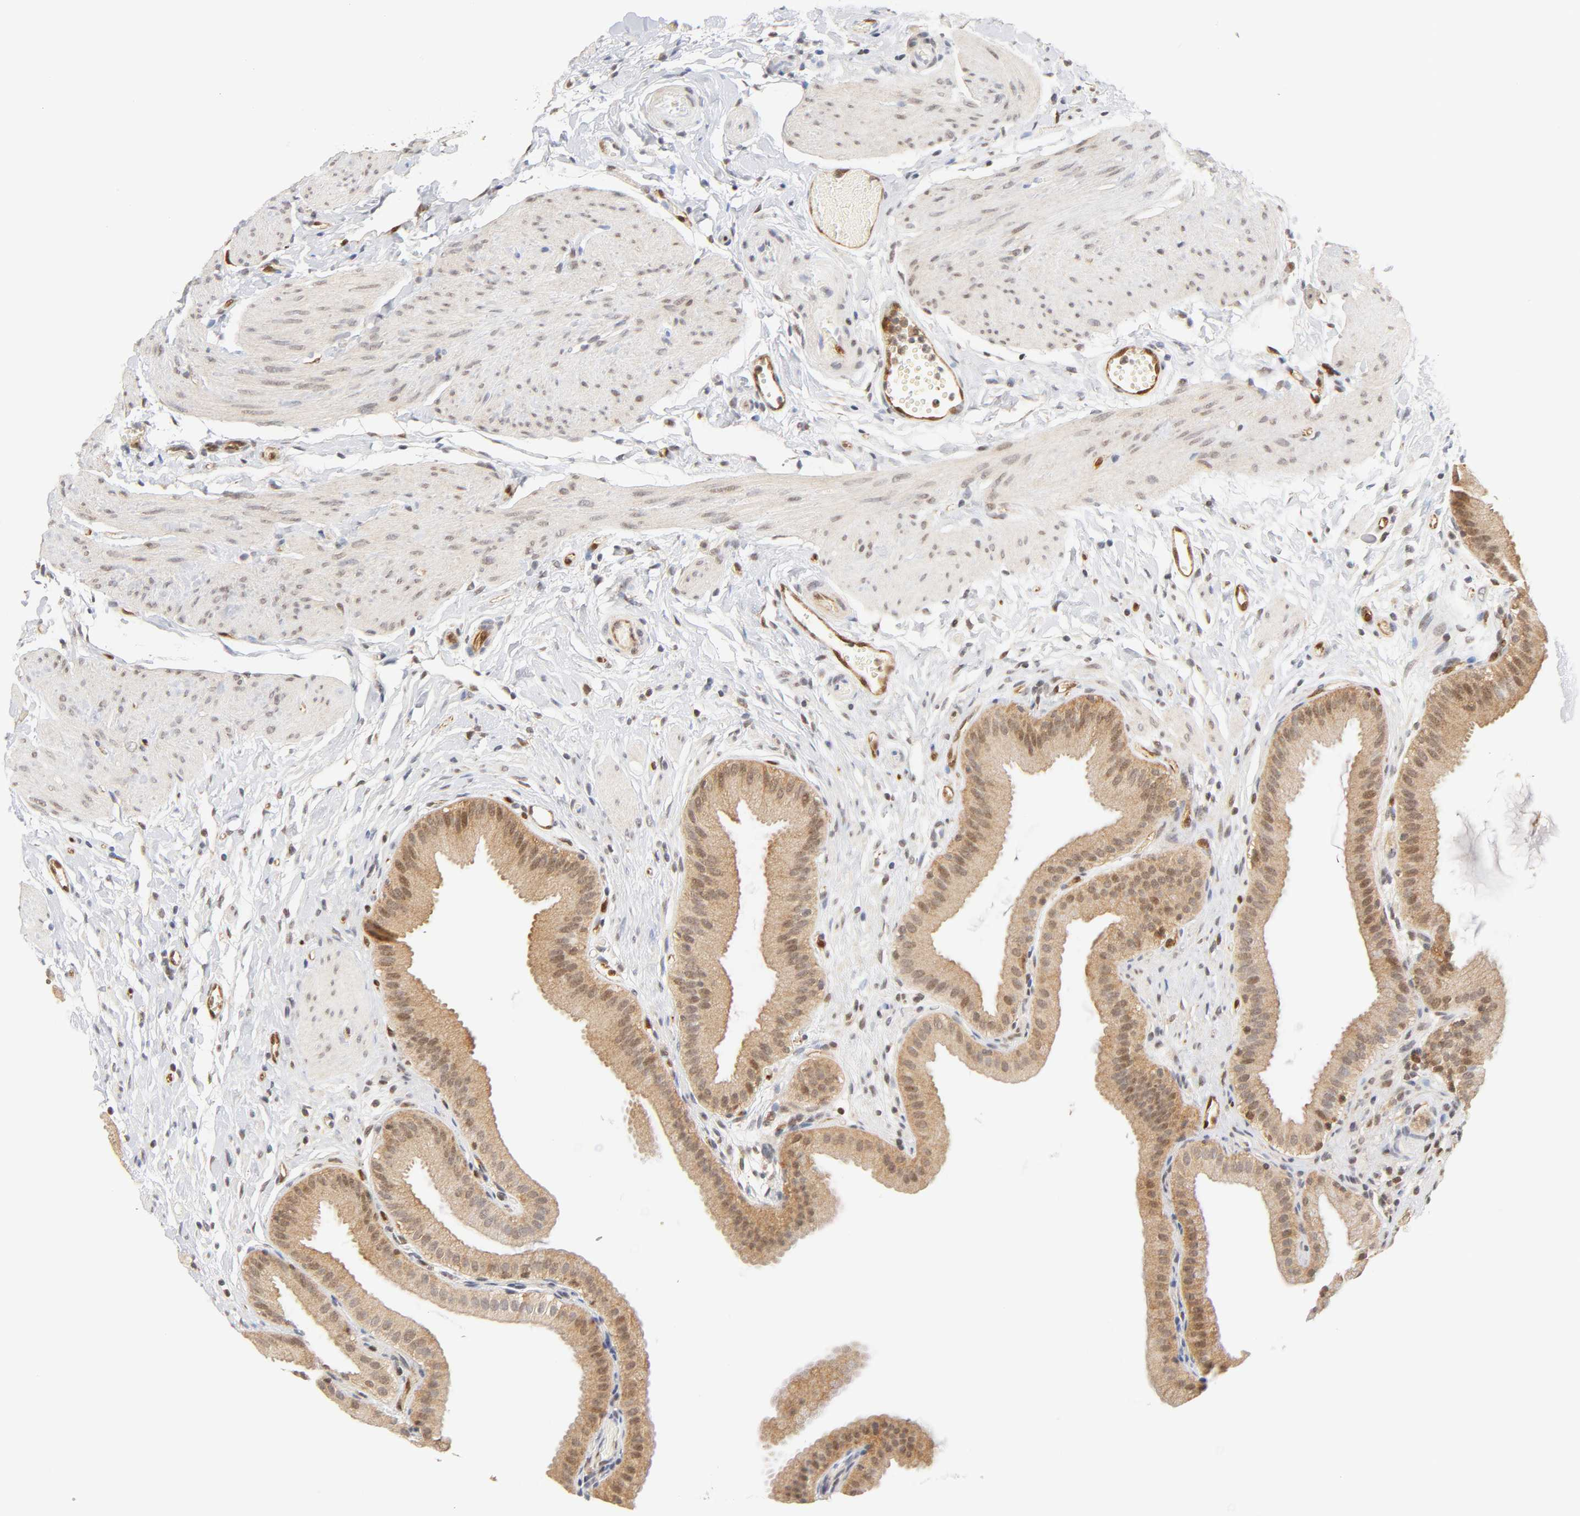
{"staining": {"intensity": "weak", "quantity": ">75%", "location": "cytoplasmic/membranous,nuclear"}, "tissue": "gallbladder", "cell_type": "Glandular cells", "image_type": "normal", "snomed": [{"axis": "morphology", "description": "Normal tissue, NOS"}, {"axis": "topography", "description": "Gallbladder"}], "caption": "Immunohistochemical staining of benign gallbladder demonstrates >75% levels of weak cytoplasmic/membranous,nuclear protein expression in about >75% of glandular cells. (Stains: DAB (3,3'-diaminobenzidine) in brown, nuclei in blue, Microscopy: brightfield microscopy at high magnification).", "gene": "CDC37", "patient": {"sex": "female", "age": 63}}